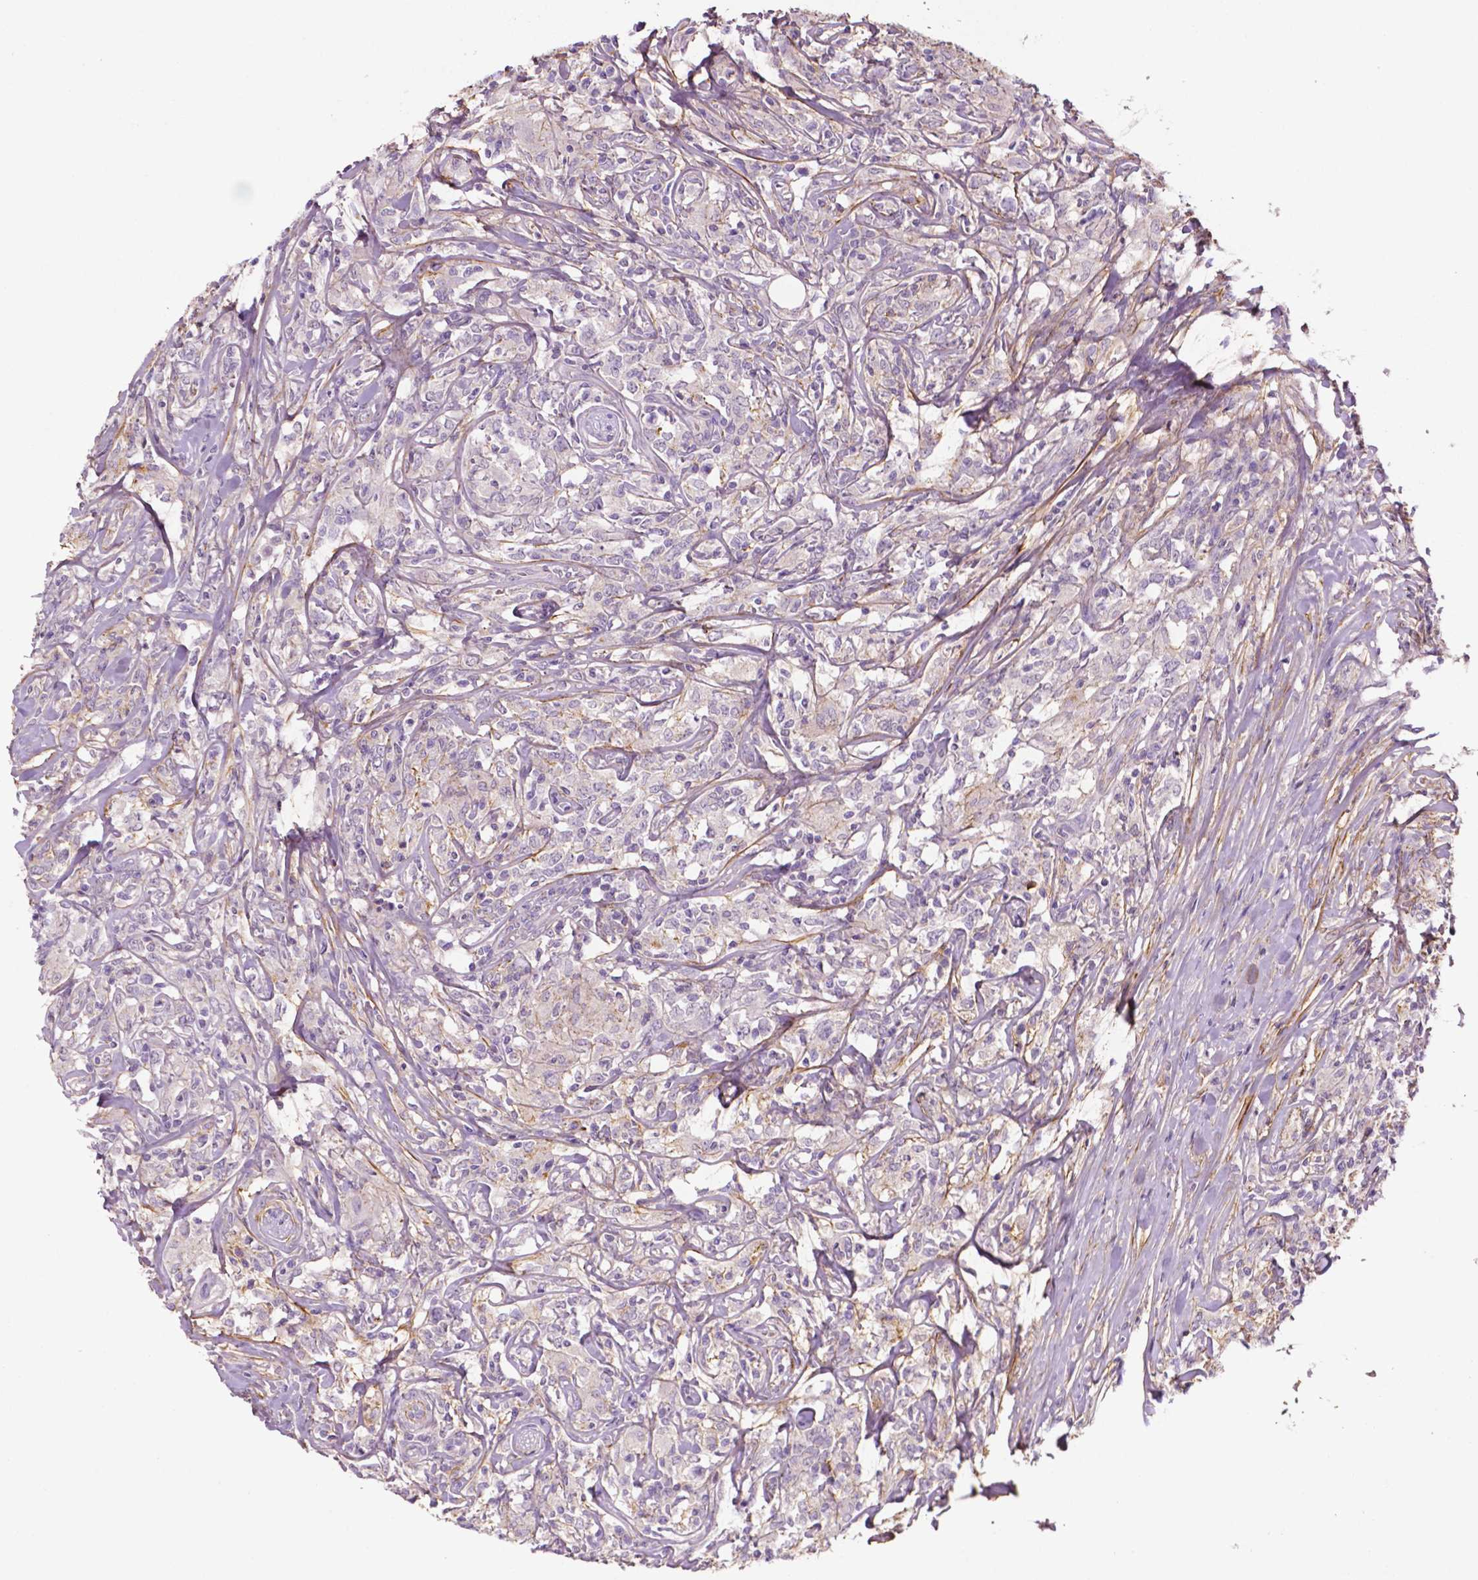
{"staining": {"intensity": "negative", "quantity": "none", "location": "none"}, "tissue": "lymphoma", "cell_type": "Tumor cells", "image_type": "cancer", "snomed": [{"axis": "morphology", "description": "Malignant lymphoma, non-Hodgkin's type, High grade"}, {"axis": "topography", "description": "Lymph node"}], "caption": "A photomicrograph of human lymphoma is negative for staining in tumor cells. (DAB immunohistochemistry (IHC) with hematoxylin counter stain).", "gene": "FBLN1", "patient": {"sex": "female", "age": 84}}